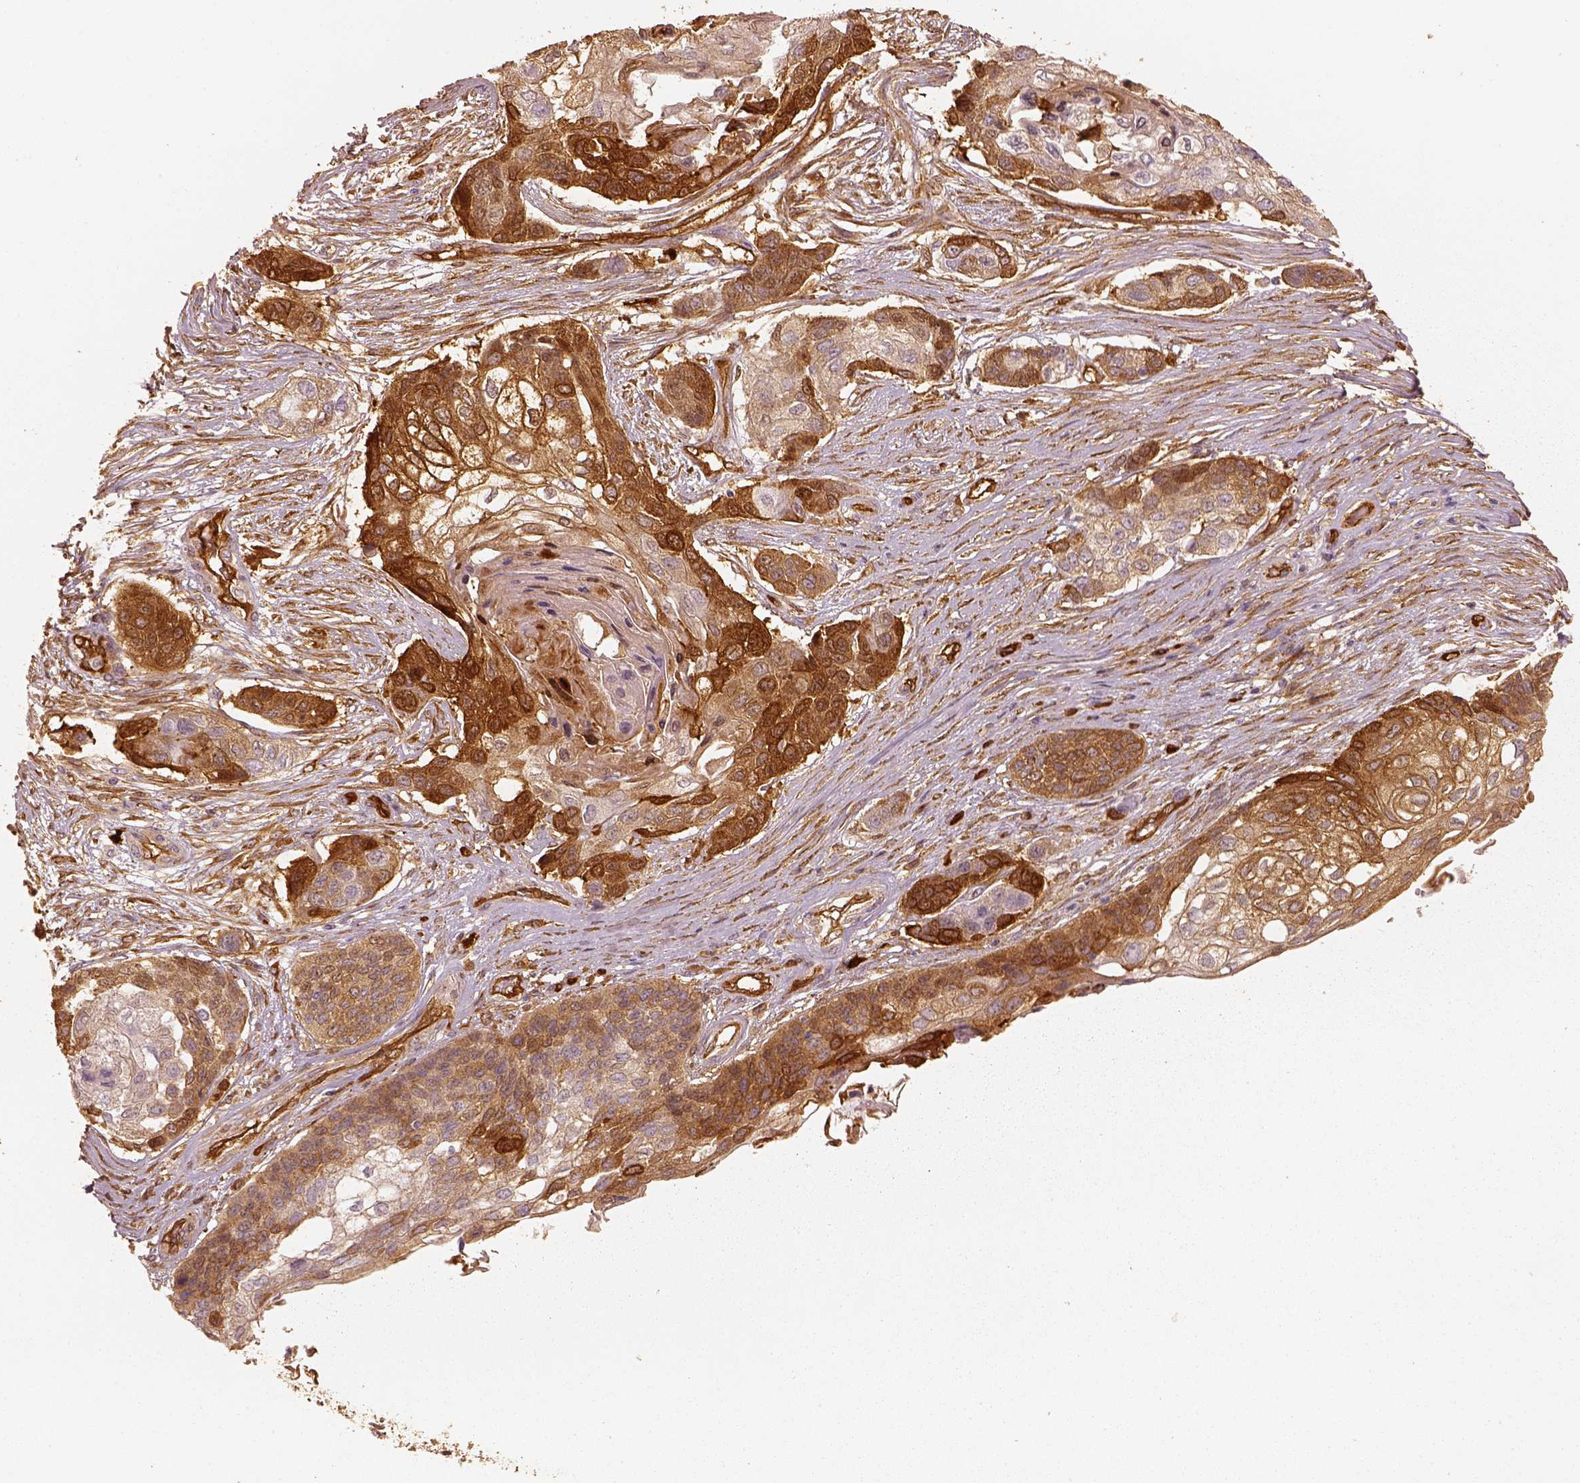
{"staining": {"intensity": "strong", "quantity": ">75%", "location": "cytoplasmic/membranous"}, "tissue": "lung cancer", "cell_type": "Tumor cells", "image_type": "cancer", "snomed": [{"axis": "morphology", "description": "Squamous cell carcinoma, NOS"}, {"axis": "topography", "description": "Lung"}], "caption": "This is a histology image of IHC staining of lung cancer, which shows strong positivity in the cytoplasmic/membranous of tumor cells.", "gene": "FSCN1", "patient": {"sex": "male", "age": 69}}